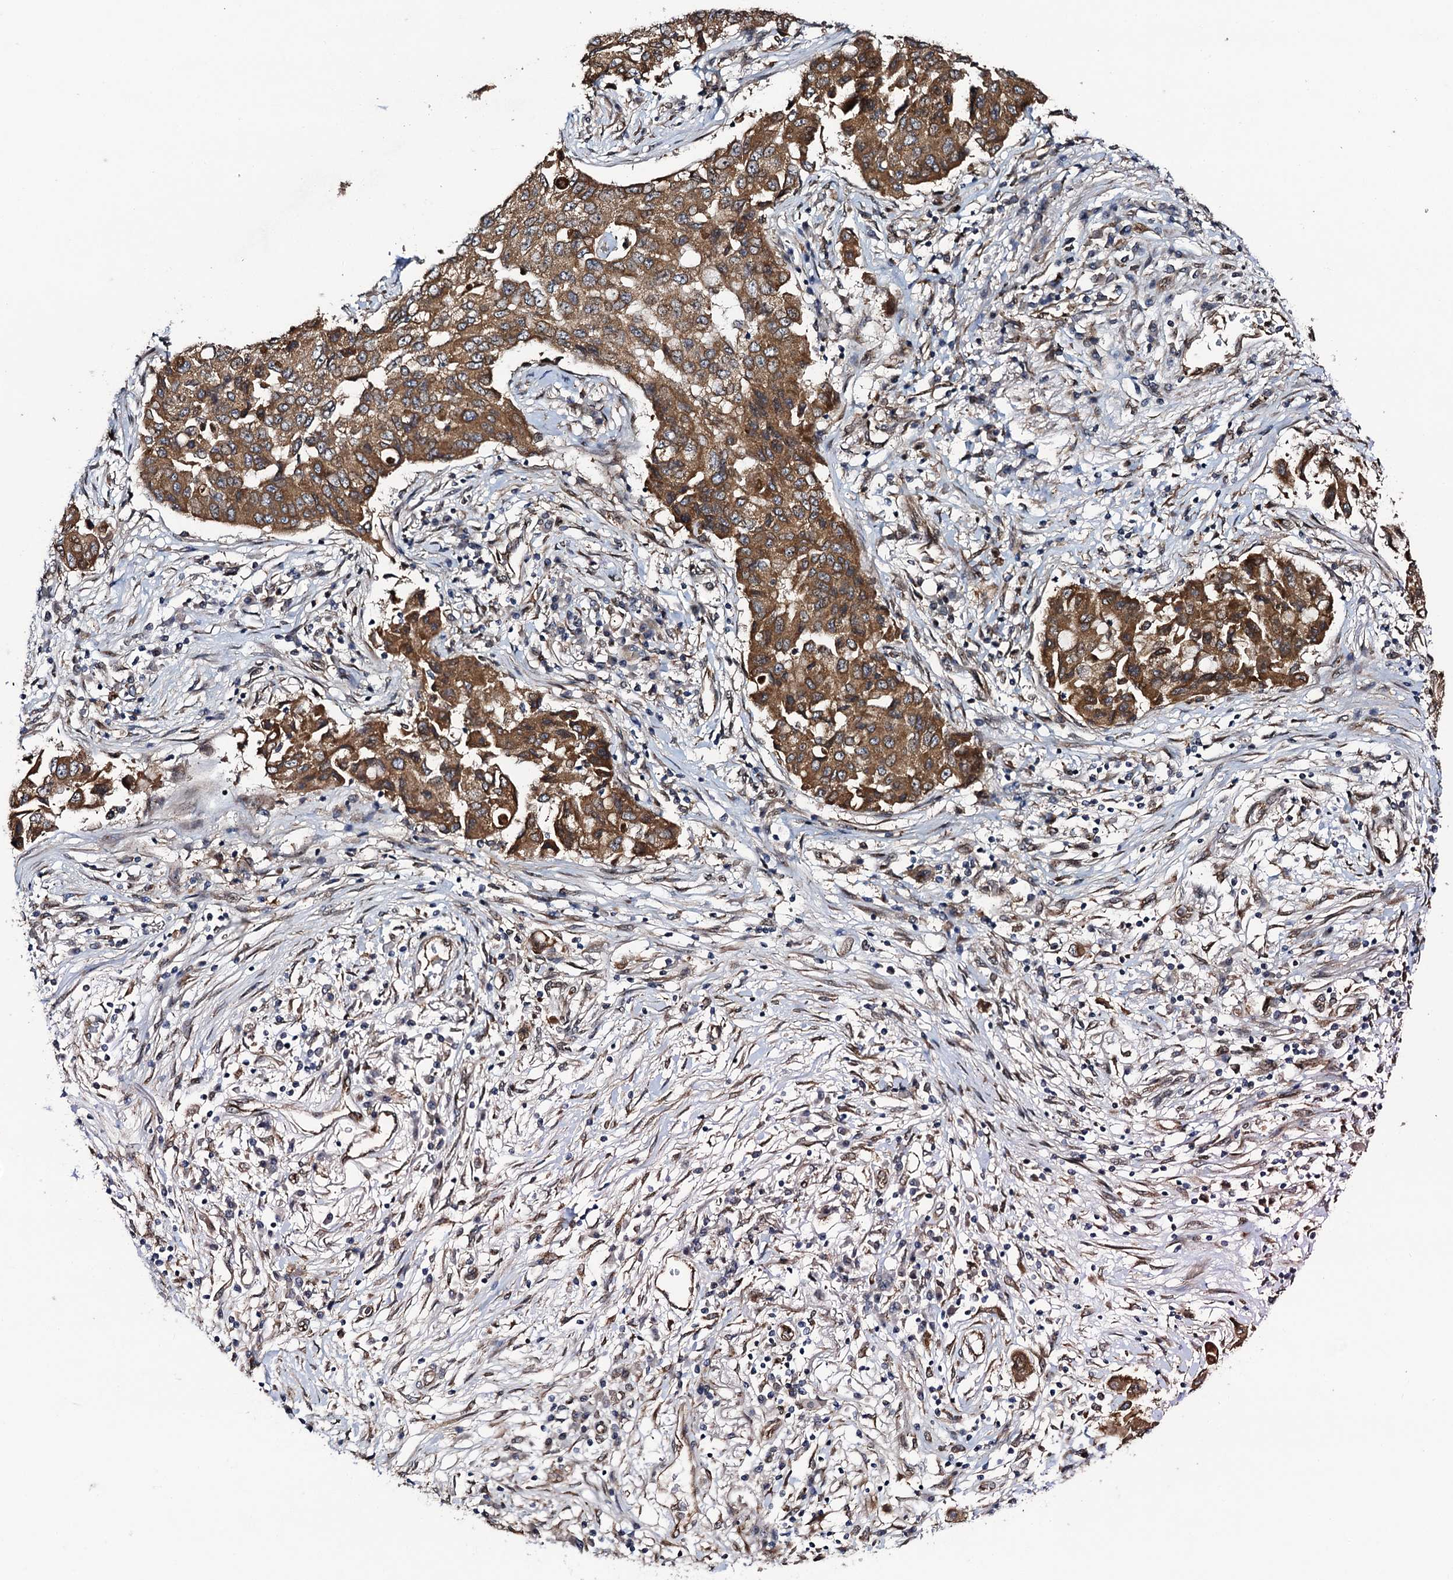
{"staining": {"intensity": "moderate", "quantity": ">75%", "location": "cytoplasmic/membranous"}, "tissue": "lung cancer", "cell_type": "Tumor cells", "image_type": "cancer", "snomed": [{"axis": "morphology", "description": "Squamous cell carcinoma, NOS"}, {"axis": "topography", "description": "Lung"}], "caption": "Immunohistochemical staining of lung cancer (squamous cell carcinoma) exhibits medium levels of moderate cytoplasmic/membranous positivity in about >75% of tumor cells. Ihc stains the protein in brown and the nuclei are stained blue.", "gene": "EVX2", "patient": {"sex": "male", "age": 74}}